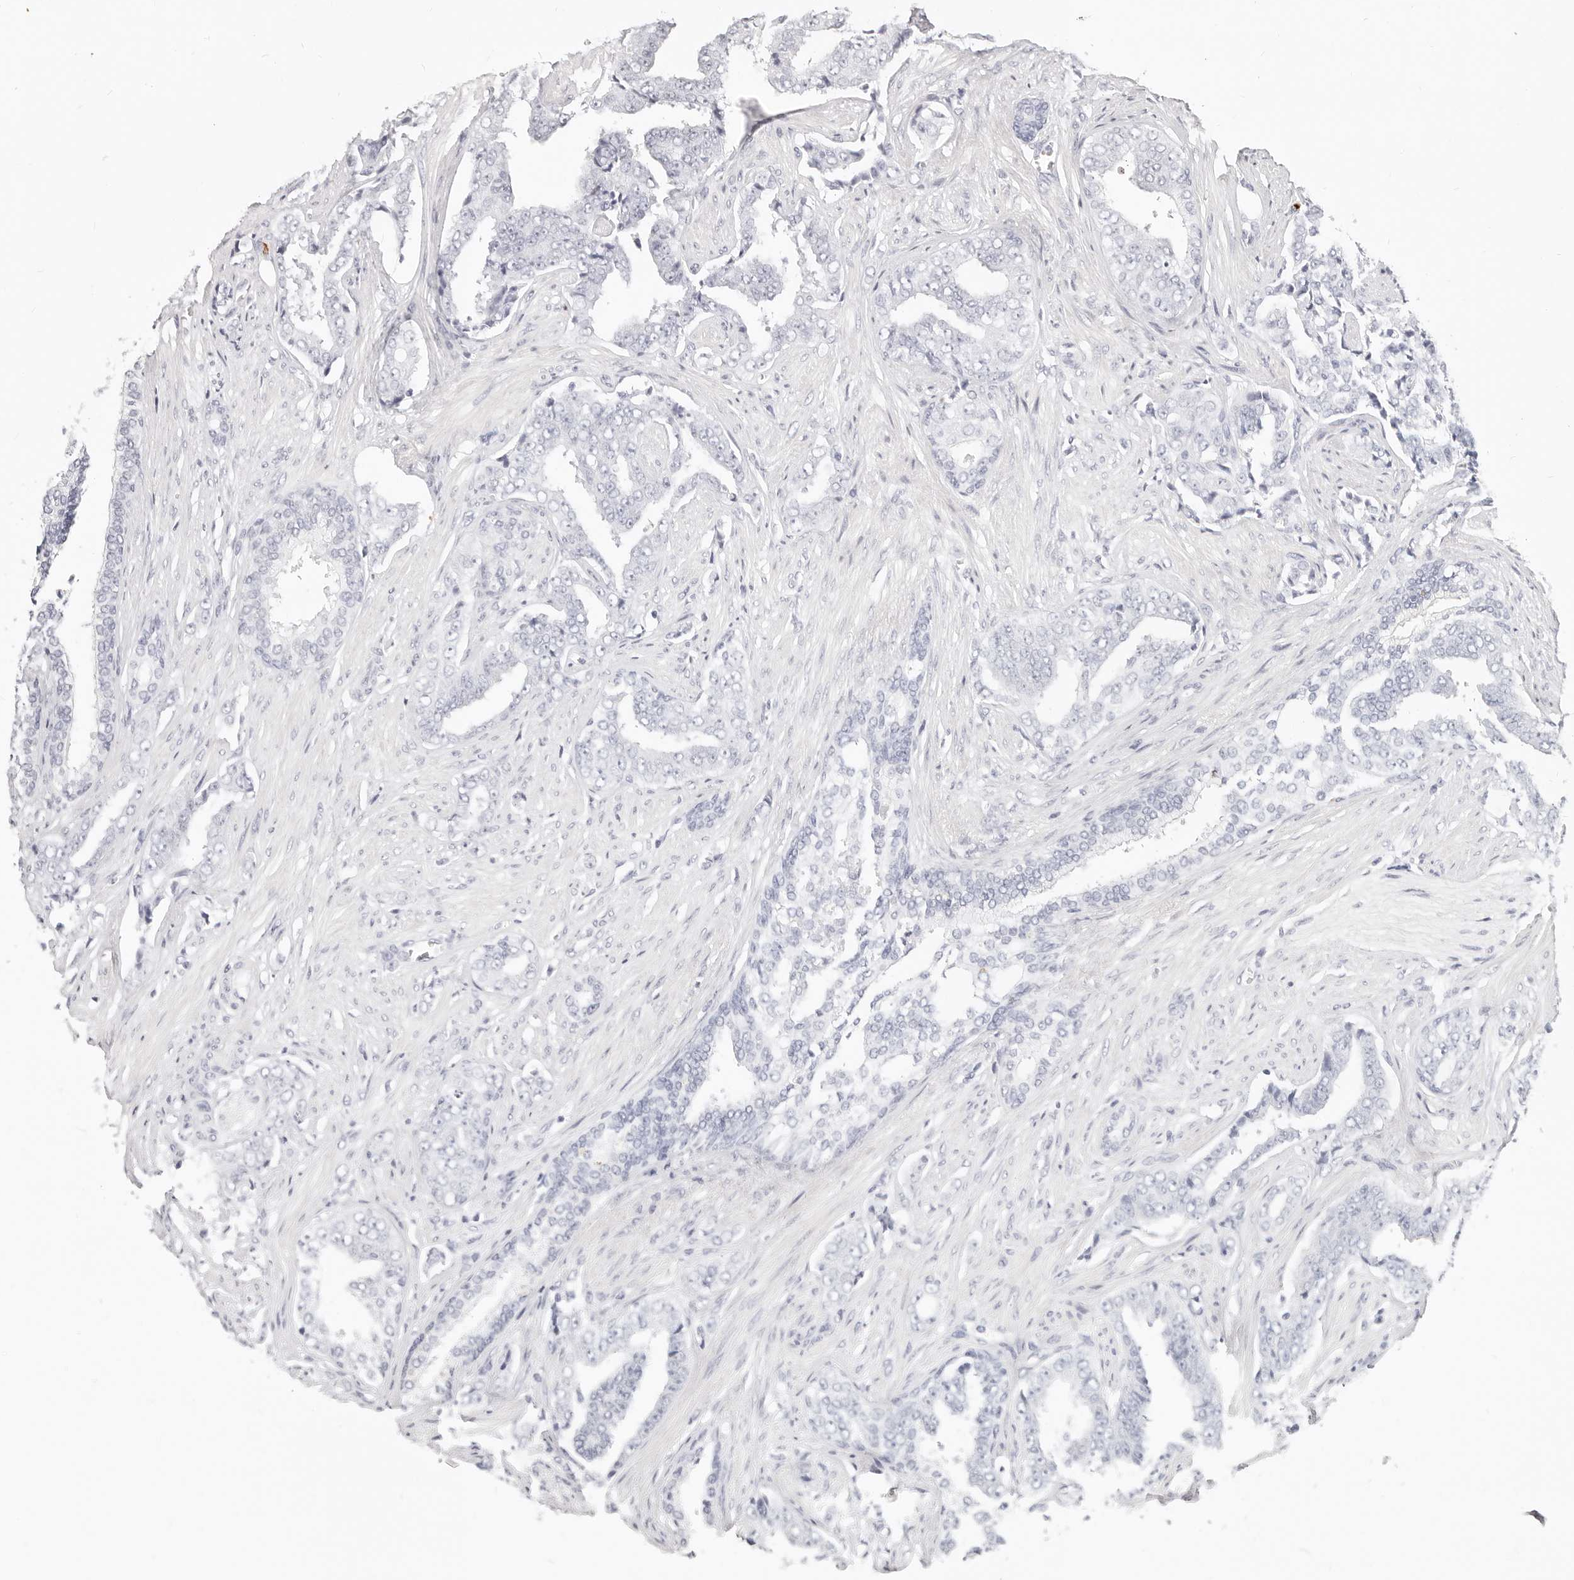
{"staining": {"intensity": "negative", "quantity": "none", "location": "none"}, "tissue": "prostate cancer", "cell_type": "Tumor cells", "image_type": "cancer", "snomed": [{"axis": "morphology", "description": "Adenocarcinoma, High grade"}, {"axis": "topography", "description": "Prostate"}], "caption": "Immunohistochemistry image of high-grade adenocarcinoma (prostate) stained for a protein (brown), which displays no staining in tumor cells. (Brightfield microscopy of DAB IHC at high magnification).", "gene": "CAMP", "patient": {"sex": "male", "age": 71}}